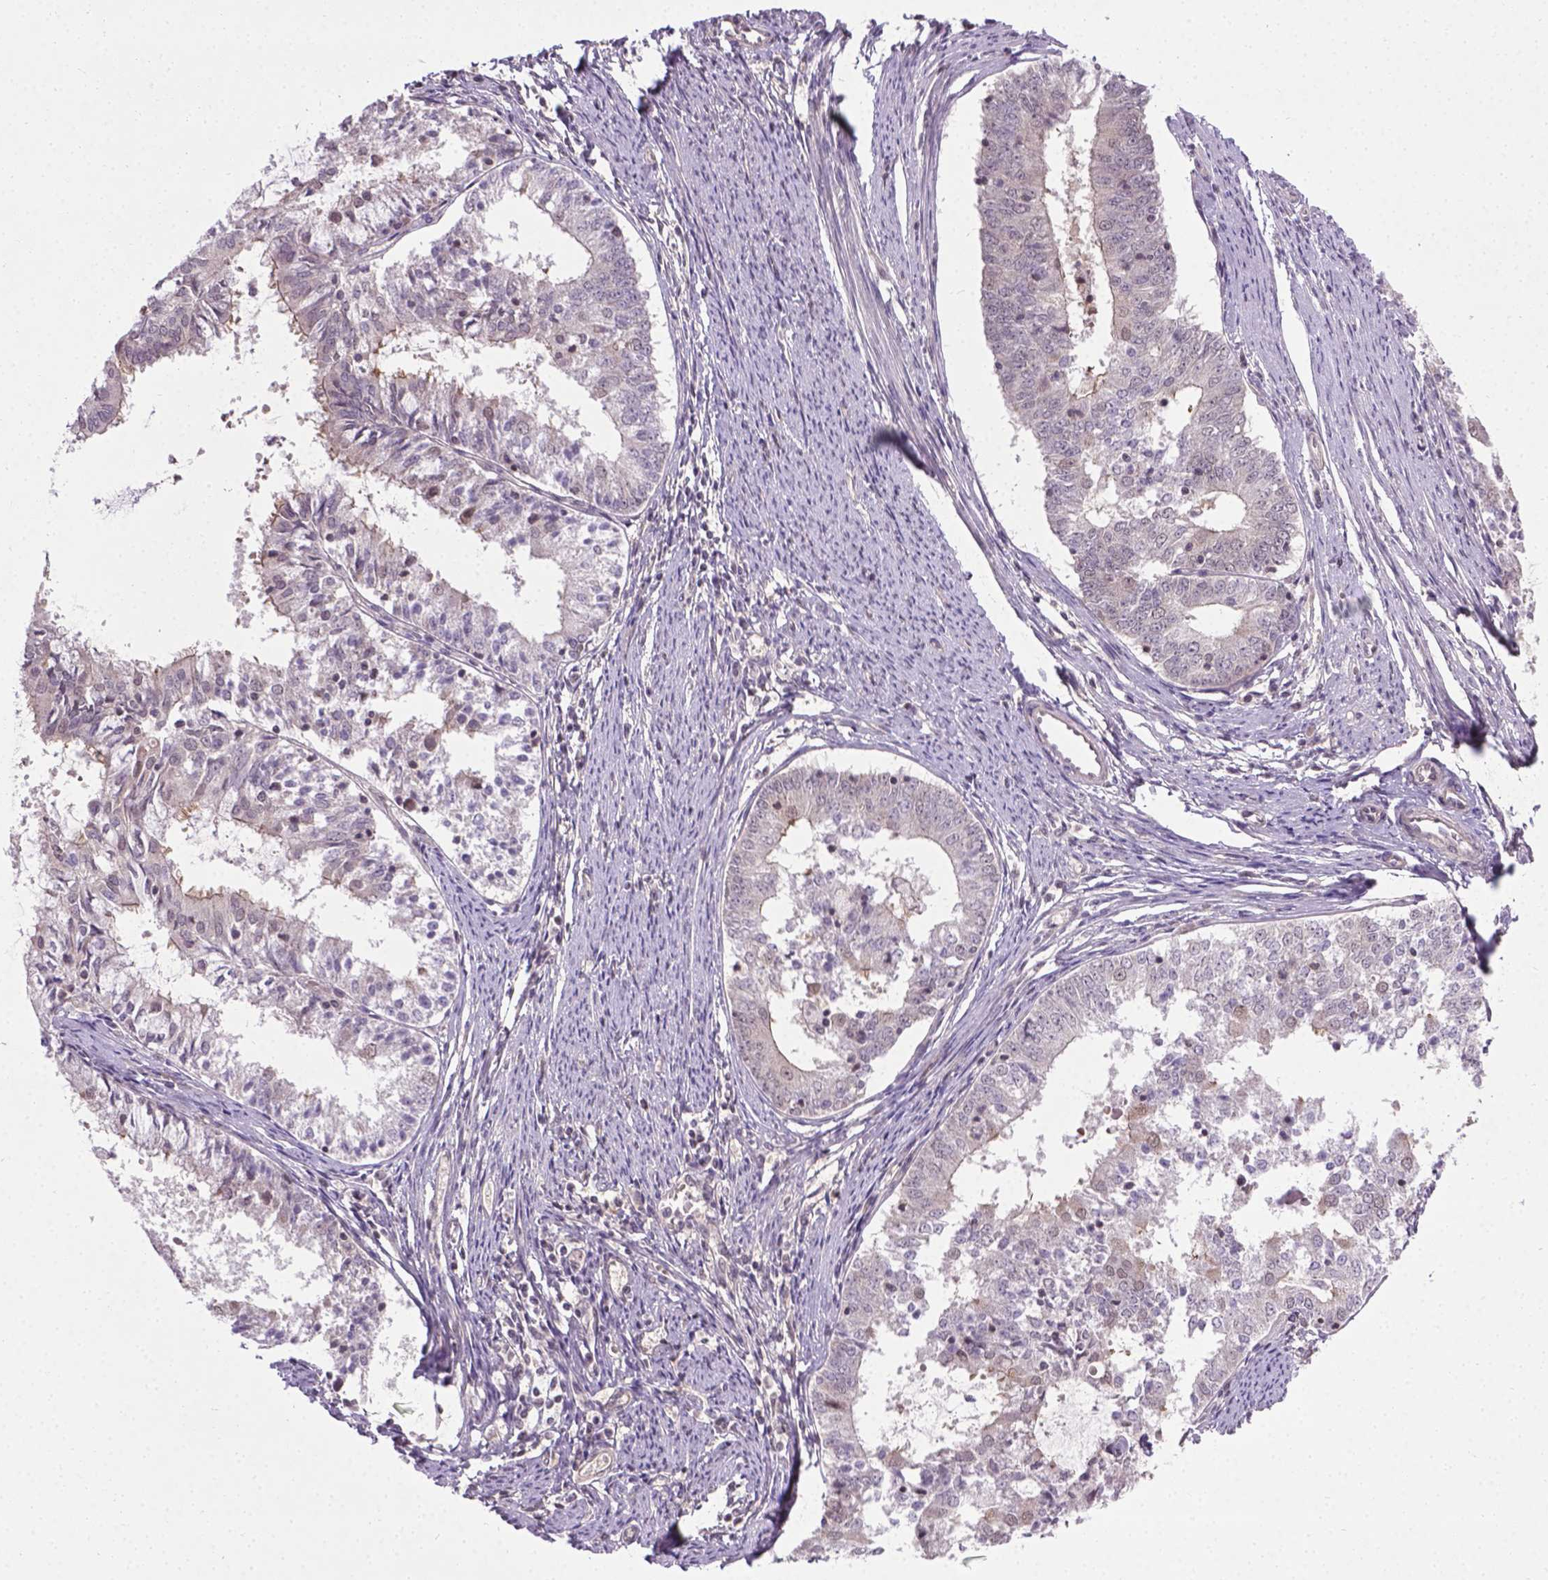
{"staining": {"intensity": "negative", "quantity": "none", "location": "none"}, "tissue": "endometrial cancer", "cell_type": "Tumor cells", "image_type": "cancer", "snomed": [{"axis": "morphology", "description": "Adenocarcinoma, NOS"}, {"axis": "topography", "description": "Endometrium"}], "caption": "DAB immunohistochemical staining of endometrial cancer (adenocarcinoma) reveals no significant staining in tumor cells.", "gene": "ANKRD54", "patient": {"sex": "female", "age": 57}}